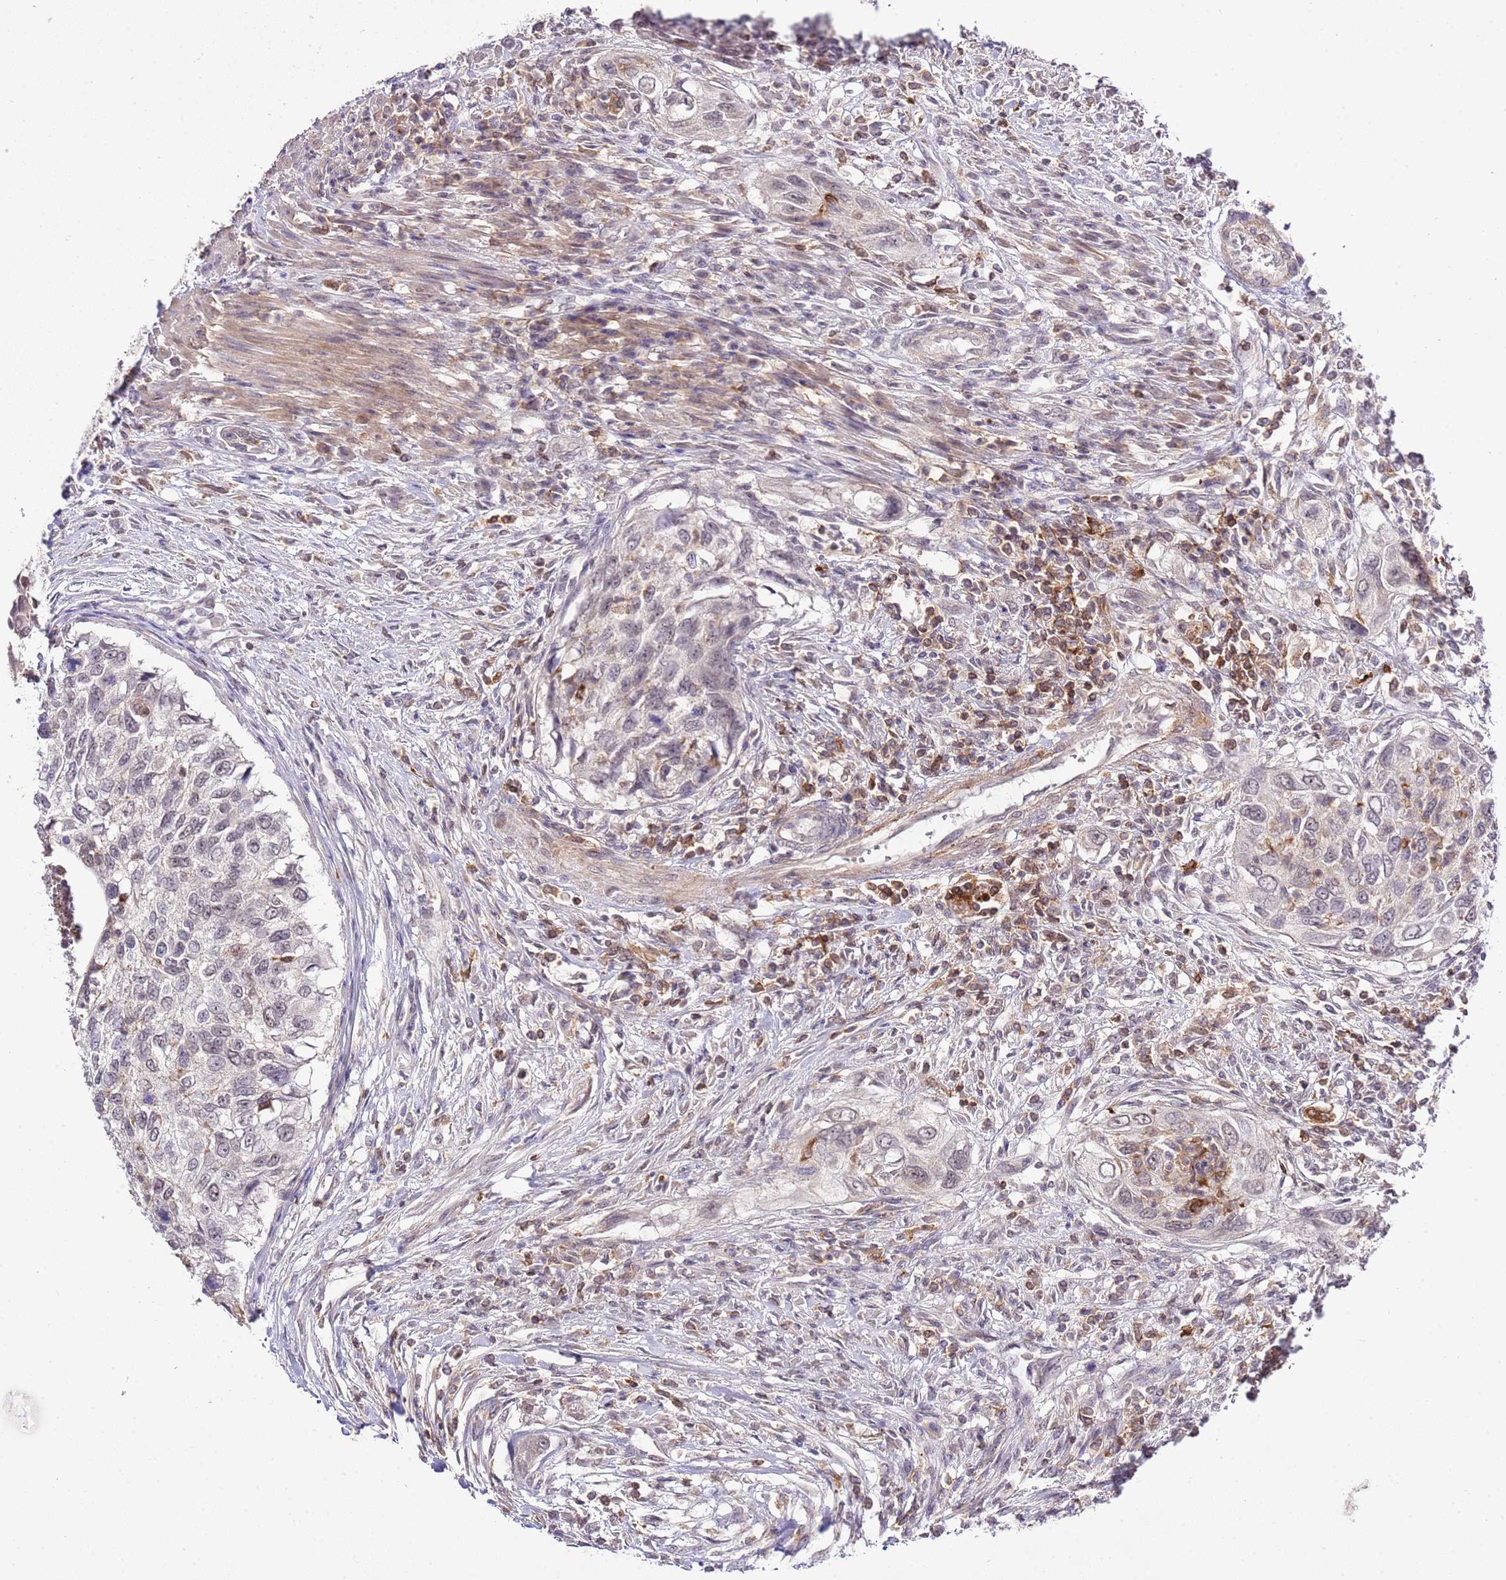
{"staining": {"intensity": "negative", "quantity": "none", "location": "none"}, "tissue": "urothelial cancer", "cell_type": "Tumor cells", "image_type": "cancer", "snomed": [{"axis": "morphology", "description": "Urothelial carcinoma, High grade"}, {"axis": "topography", "description": "Urinary bladder"}], "caption": "The micrograph reveals no significant expression in tumor cells of urothelial cancer.", "gene": "EFHD1", "patient": {"sex": "female", "age": 60}}